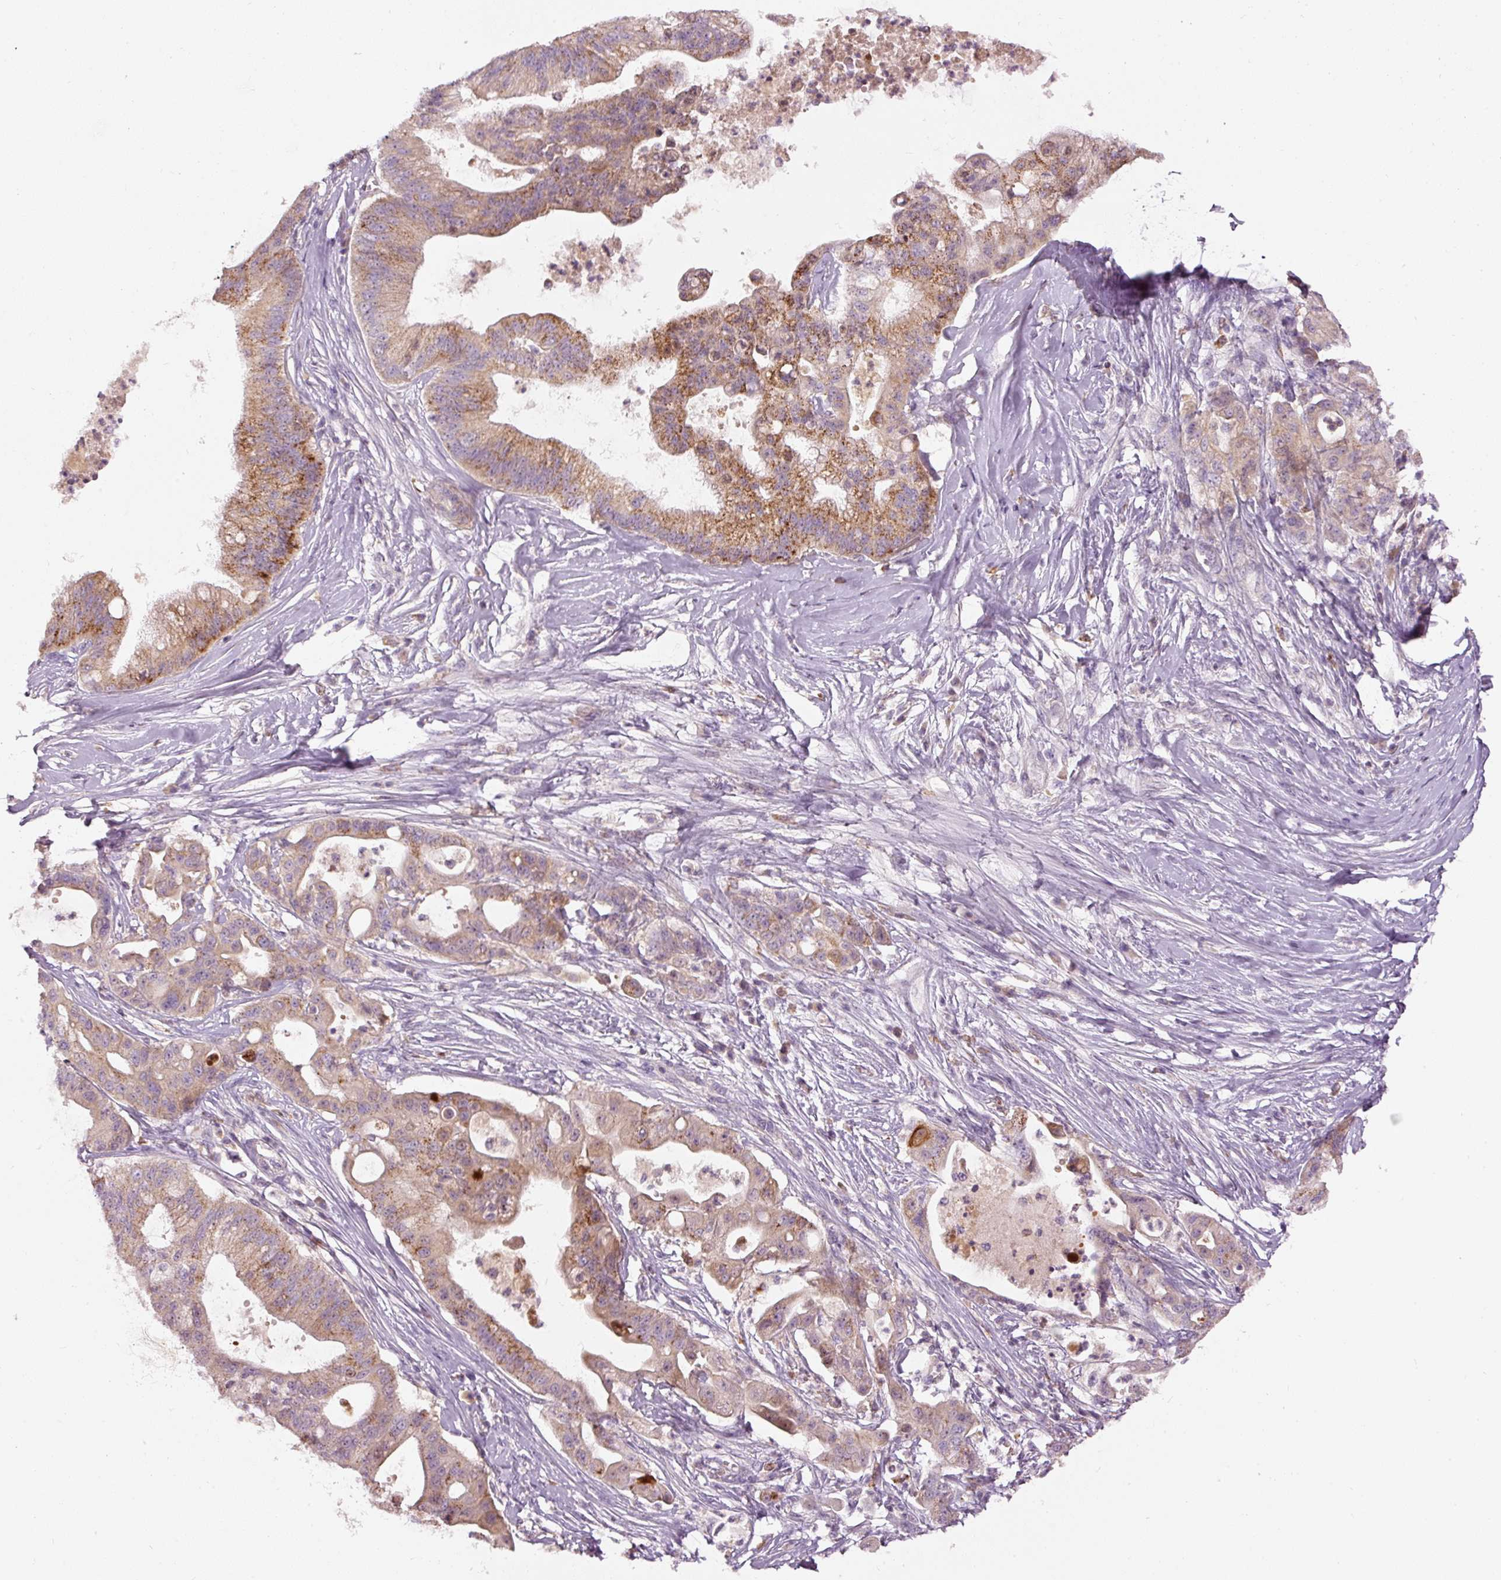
{"staining": {"intensity": "moderate", "quantity": ">75%", "location": "cytoplasmic/membranous"}, "tissue": "ovarian cancer", "cell_type": "Tumor cells", "image_type": "cancer", "snomed": [{"axis": "morphology", "description": "Cystadenocarcinoma, mucinous, NOS"}, {"axis": "topography", "description": "Ovary"}], "caption": "Immunohistochemical staining of human ovarian mucinous cystadenocarcinoma displays moderate cytoplasmic/membranous protein staining in approximately >75% of tumor cells.", "gene": "KLHL21", "patient": {"sex": "female", "age": 70}}